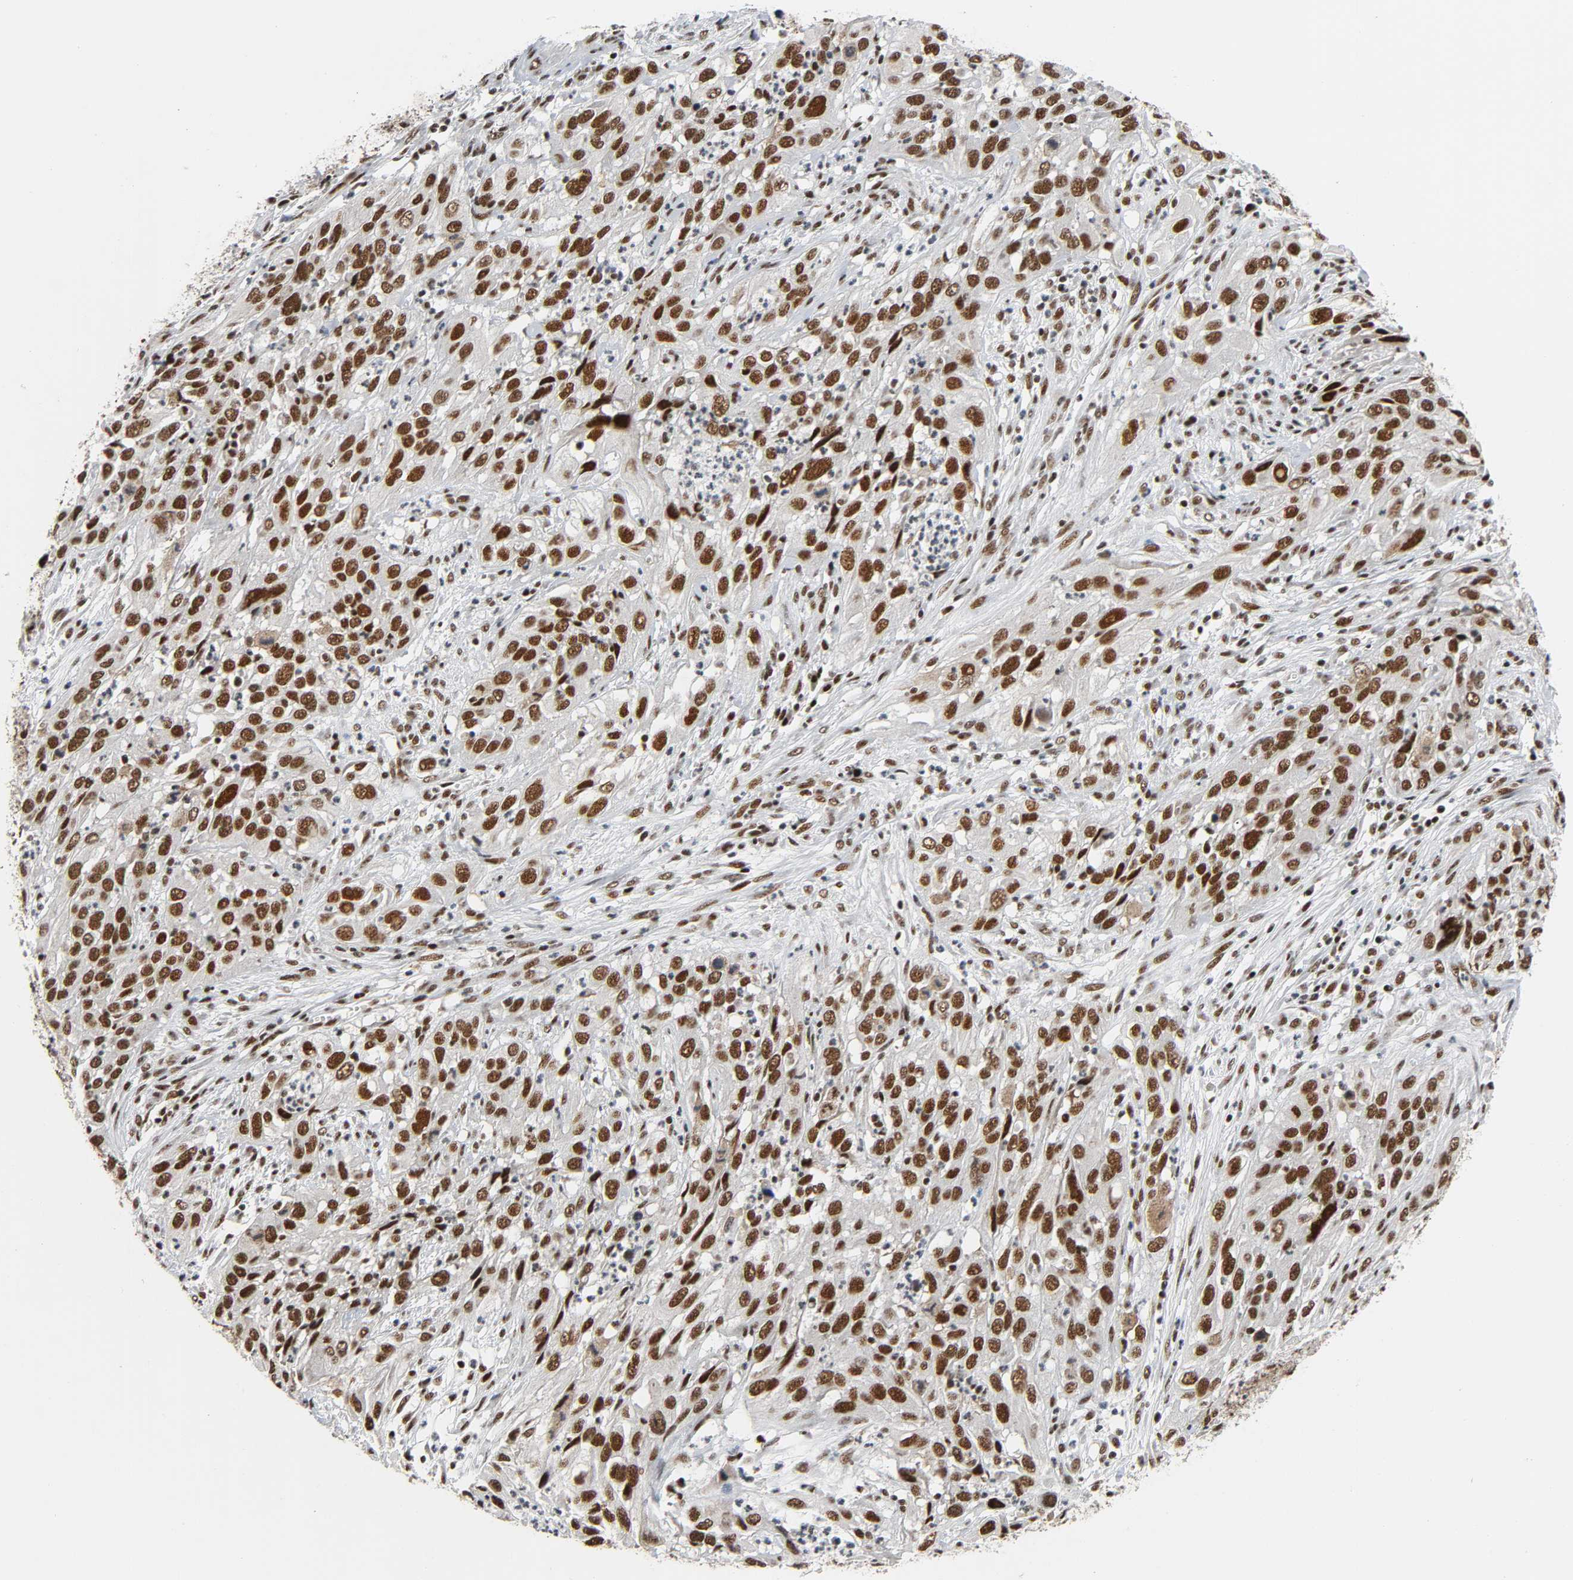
{"staining": {"intensity": "strong", "quantity": ">75%", "location": "nuclear"}, "tissue": "cervical cancer", "cell_type": "Tumor cells", "image_type": "cancer", "snomed": [{"axis": "morphology", "description": "Squamous cell carcinoma, NOS"}, {"axis": "topography", "description": "Cervix"}], "caption": "Protein analysis of cervical cancer tissue reveals strong nuclear positivity in about >75% of tumor cells.", "gene": "CDK9", "patient": {"sex": "female", "age": 32}}